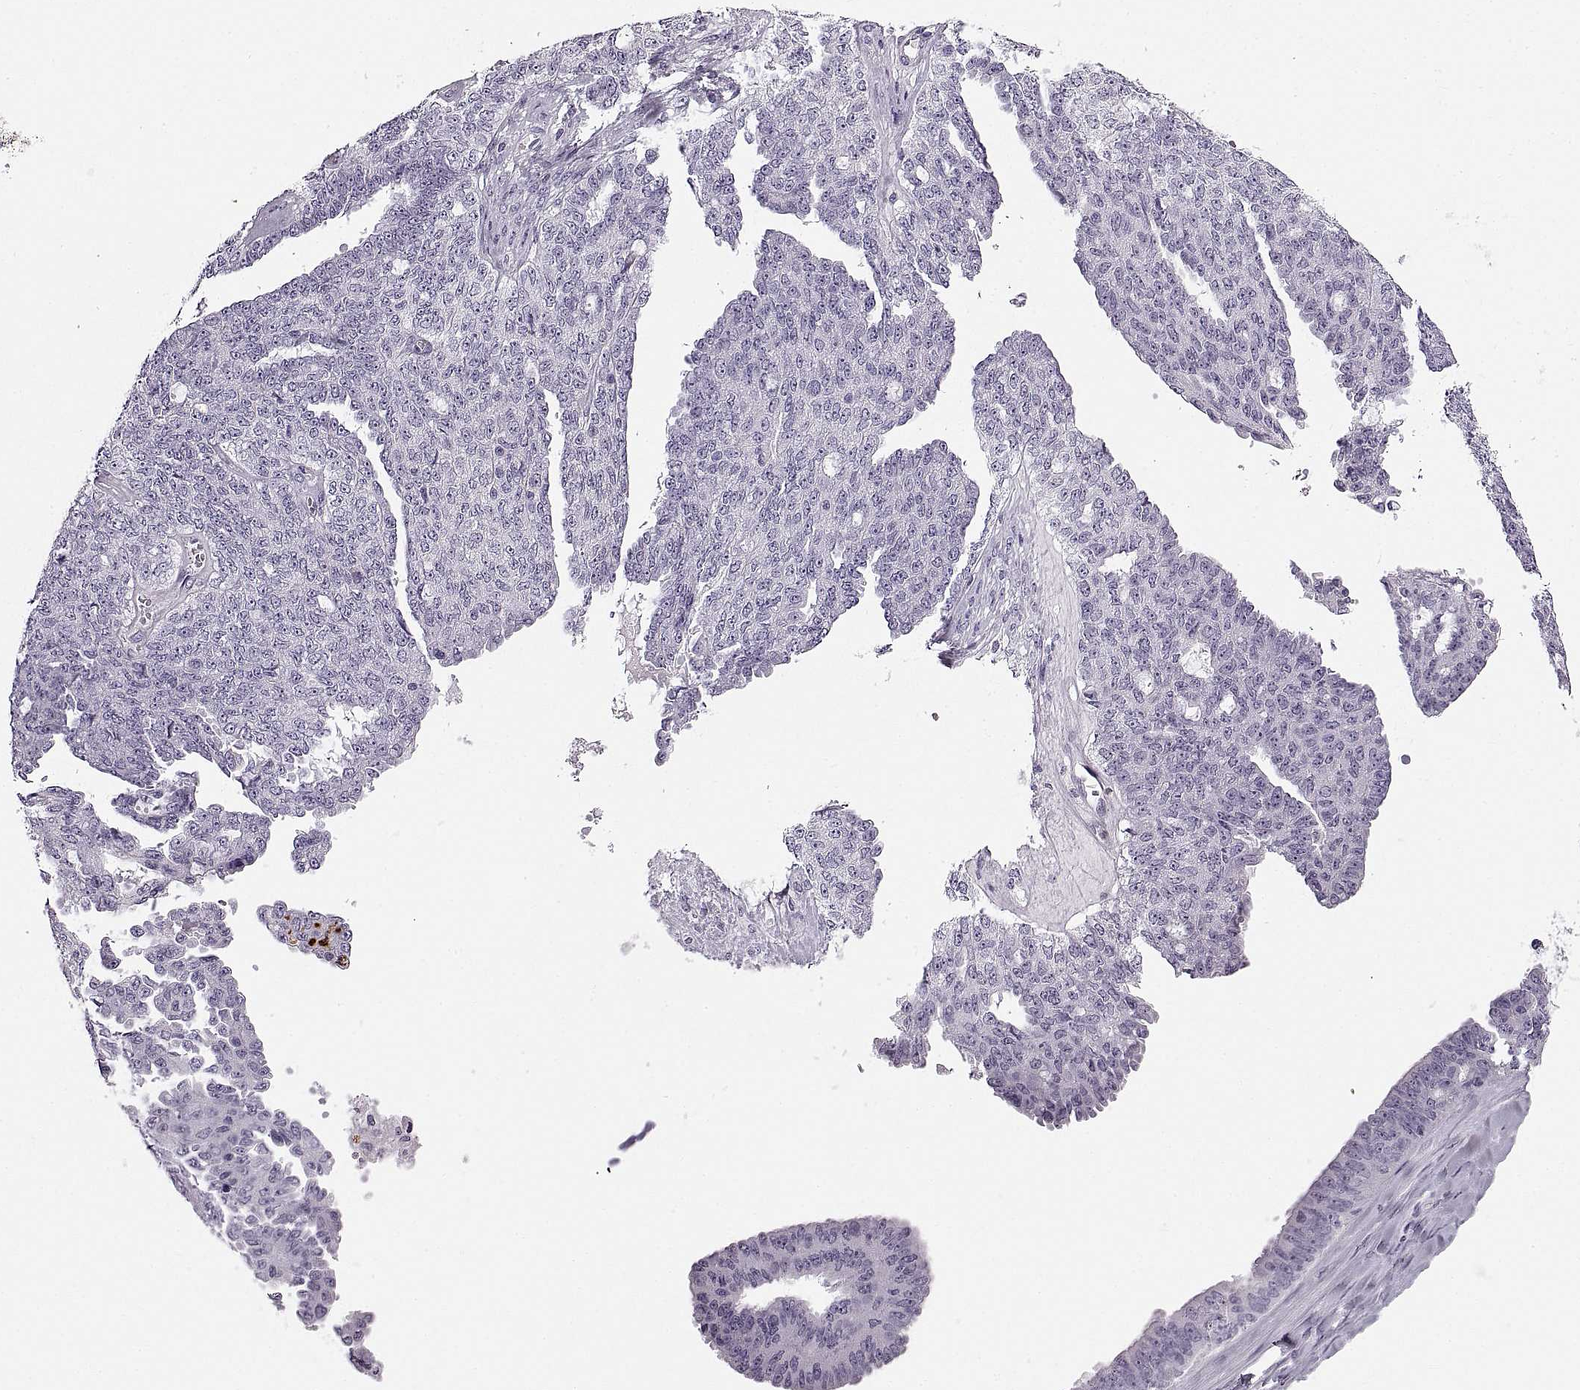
{"staining": {"intensity": "negative", "quantity": "none", "location": "none"}, "tissue": "ovarian cancer", "cell_type": "Tumor cells", "image_type": "cancer", "snomed": [{"axis": "morphology", "description": "Cystadenocarcinoma, serous, NOS"}, {"axis": "topography", "description": "Ovary"}], "caption": "Tumor cells are negative for brown protein staining in ovarian cancer. (DAB immunohistochemistry (IHC) visualized using brightfield microscopy, high magnification).", "gene": "MILR1", "patient": {"sex": "female", "age": 71}}